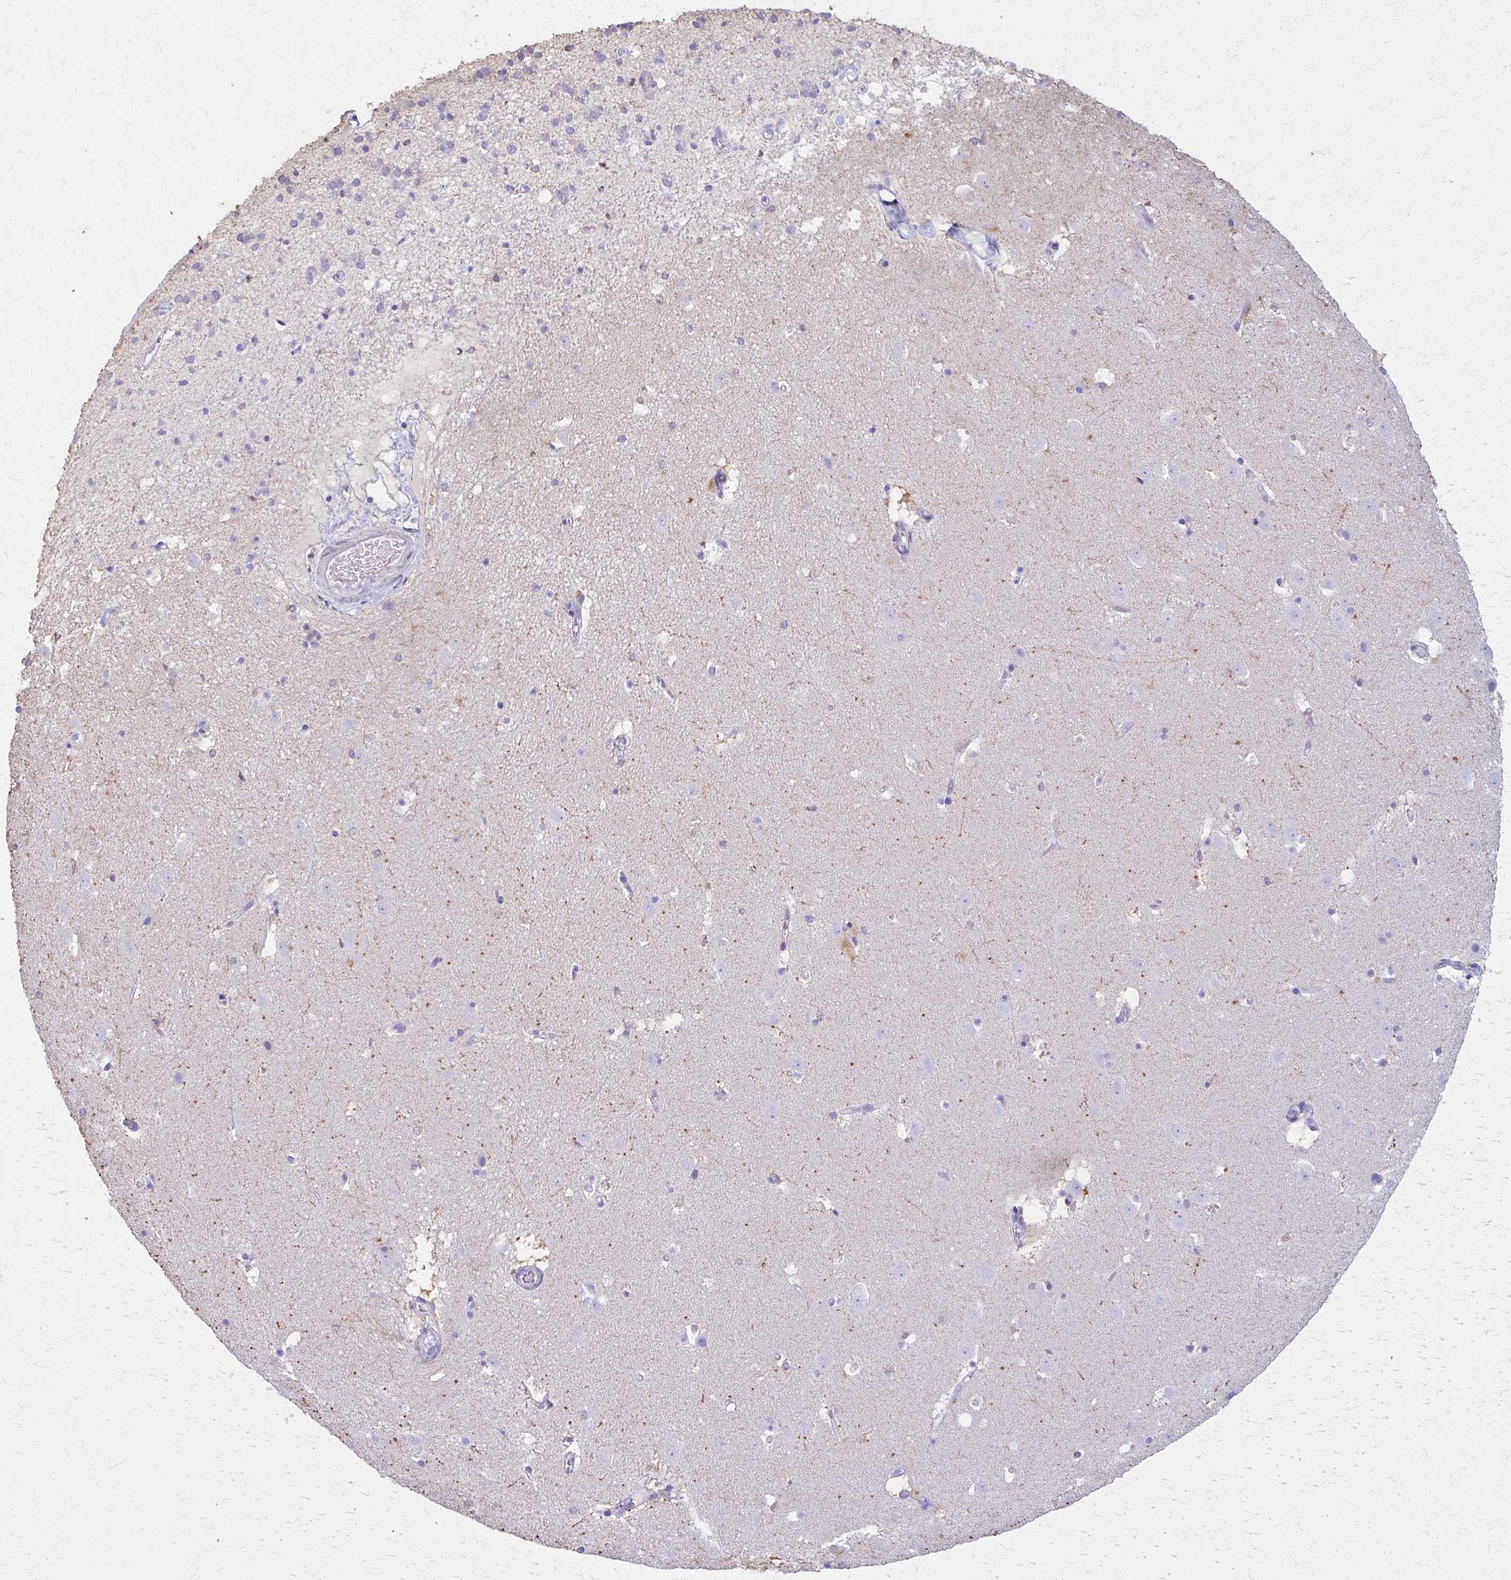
{"staining": {"intensity": "negative", "quantity": "none", "location": "none"}, "tissue": "caudate", "cell_type": "Glial cells", "image_type": "normal", "snomed": [{"axis": "morphology", "description": "Normal tissue, NOS"}, {"axis": "topography", "description": "Lateral ventricle wall"}], "caption": "Human caudate stained for a protein using immunohistochemistry (IHC) exhibits no positivity in glial cells.", "gene": "CARD9", "patient": {"sex": "male", "age": 37}}